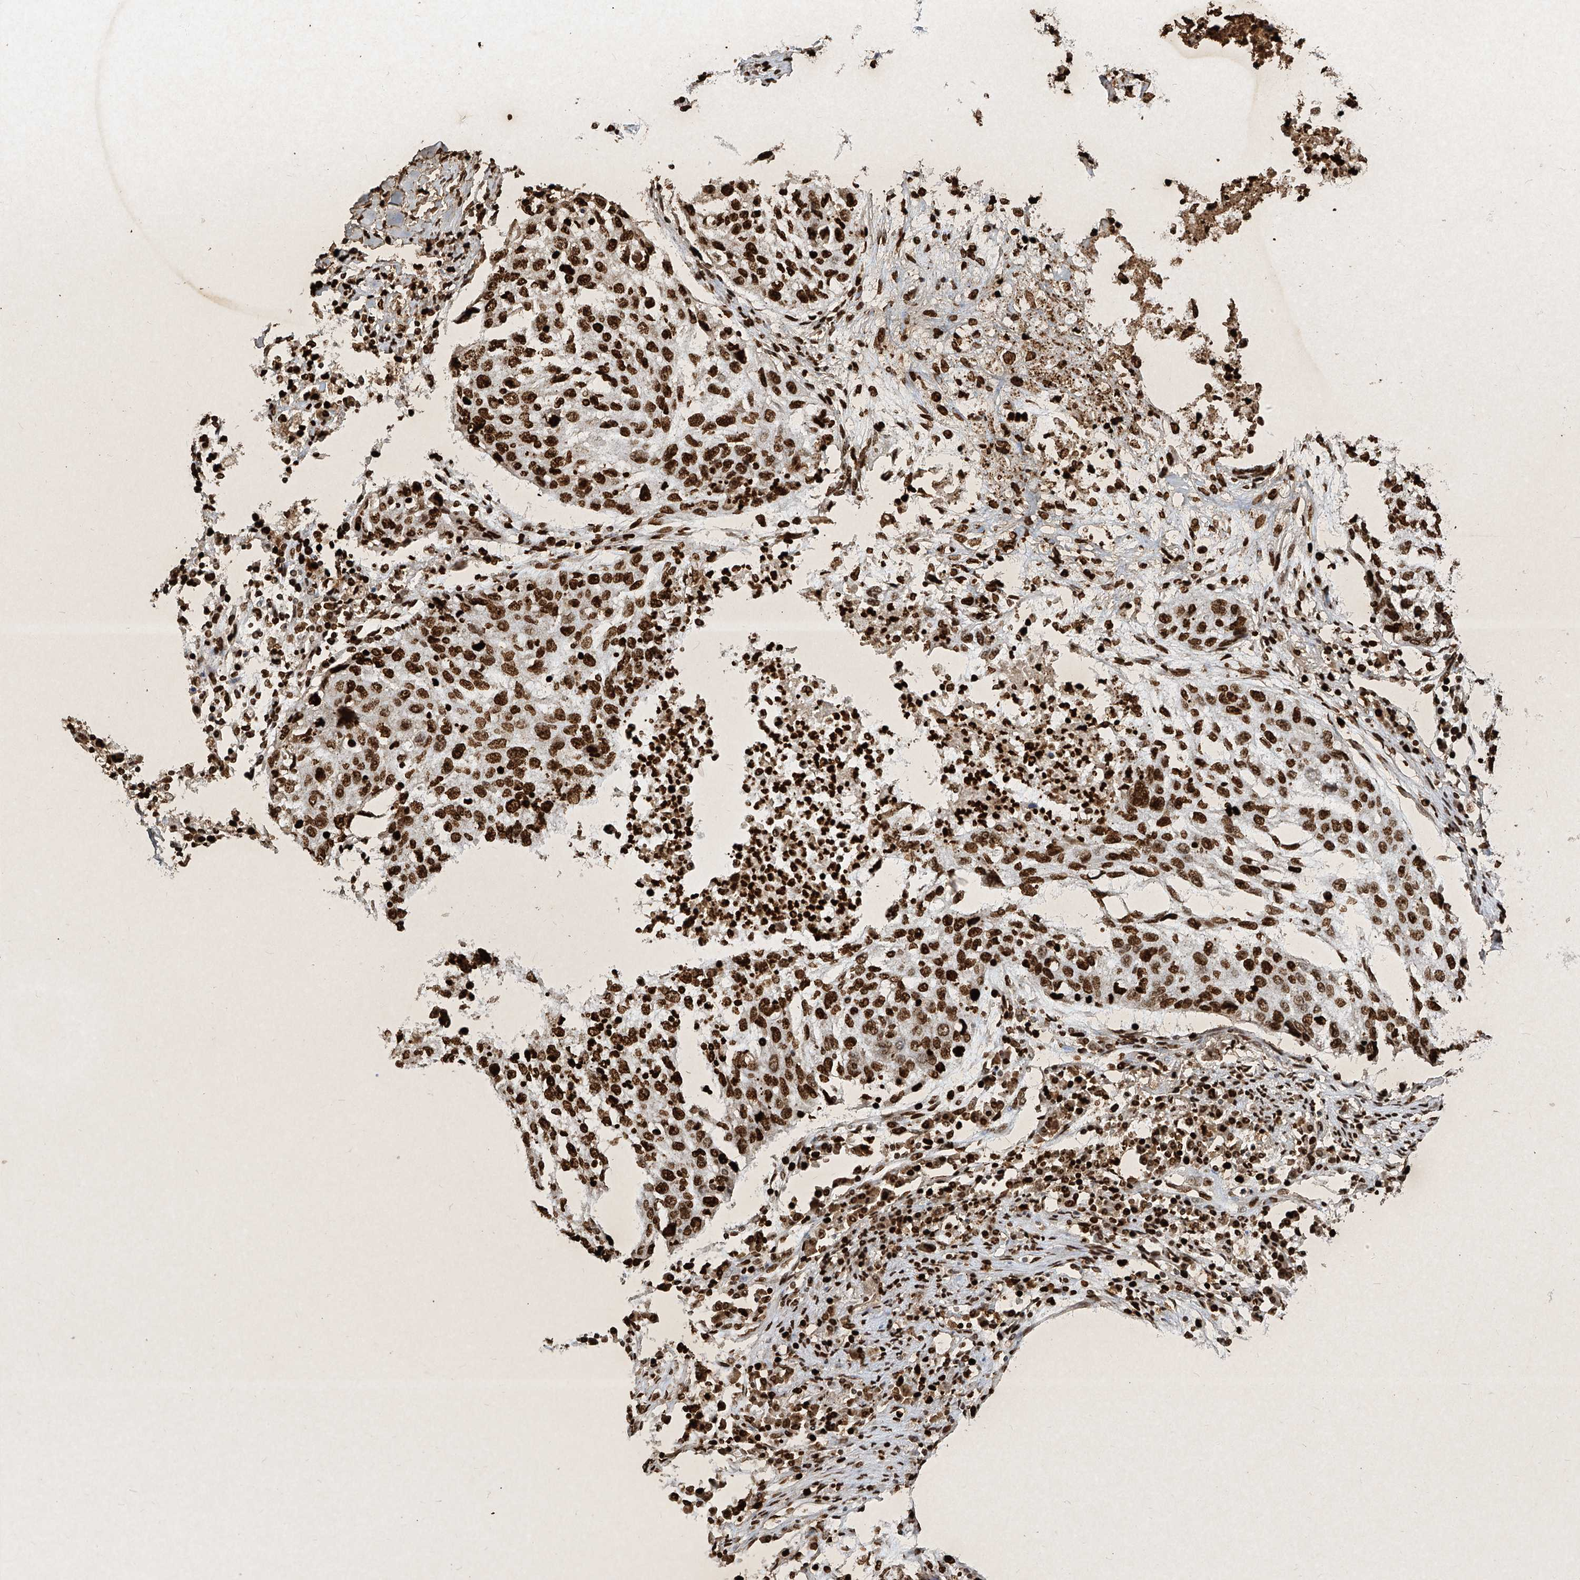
{"staining": {"intensity": "strong", "quantity": ">75%", "location": "nuclear"}, "tissue": "lung cancer", "cell_type": "Tumor cells", "image_type": "cancer", "snomed": [{"axis": "morphology", "description": "Squamous cell carcinoma, NOS"}, {"axis": "topography", "description": "Lung"}], "caption": "Immunohistochemistry (DAB (3,3'-diaminobenzidine)) staining of human lung cancer (squamous cell carcinoma) shows strong nuclear protein expression in about >75% of tumor cells.", "gene": "ATRIP", "patient": {"sex": "female", "age": 63}}